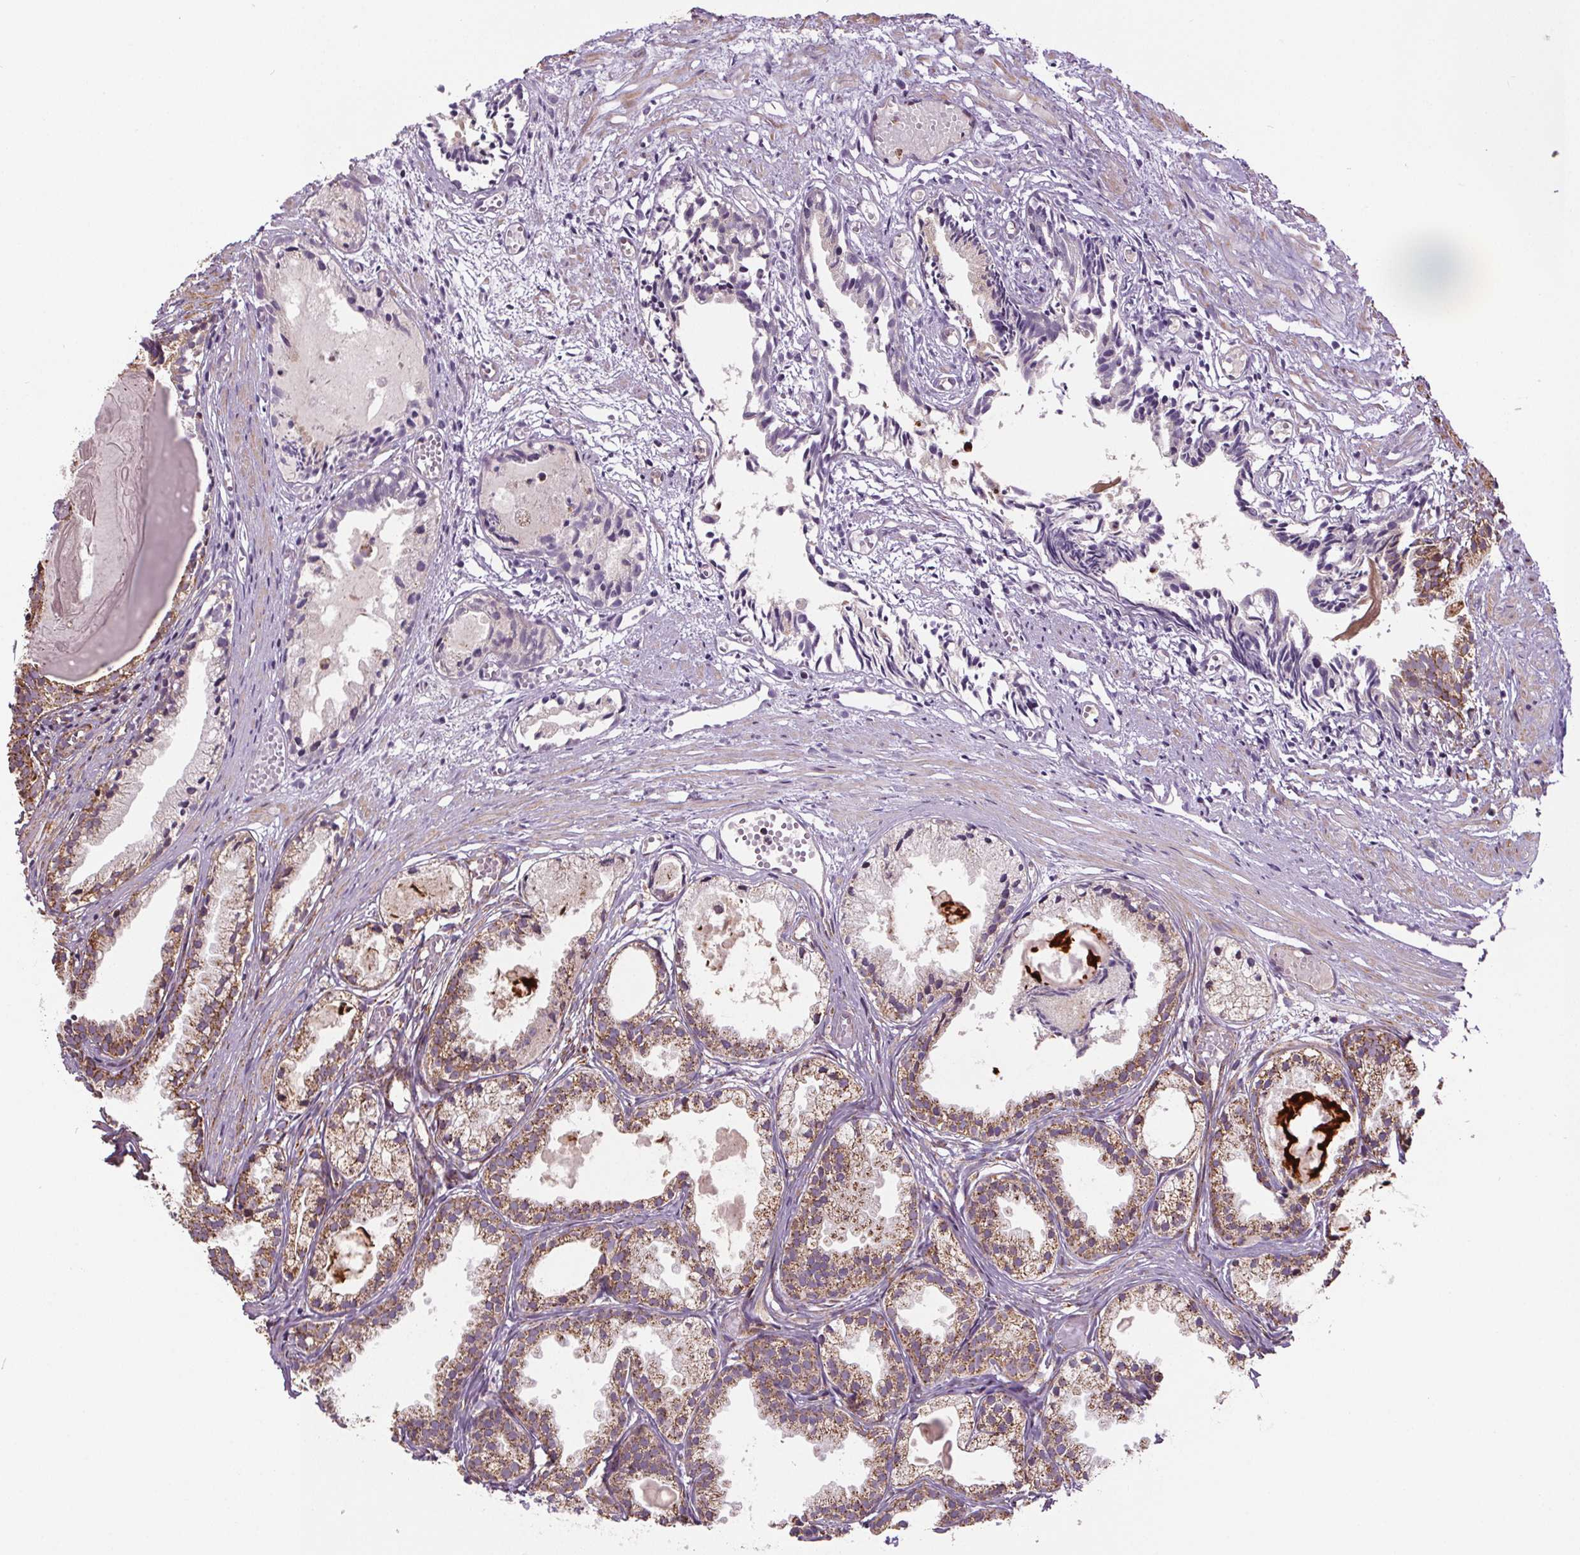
{"staining": {"intensity": "moderate", "quantity": ">75%", "location": "cytoplasmic/membranous"}, "tissue": "prostate cancer", "cell_type": "Tumor cells", "image_type": "cancer", "snomed": [{"axis": "morphology", "description": "Adenocarcinoma, High grade"}, {"axis": "topography", "description": "Prostate"}], "caption": "Tumor cells demonstrate medium levels of moderate cytoplasmic/membranous positivity in about >75% of cells in prostate adenocarcinoma (high-grade).", "gene": "SUCLA2", "patient": {"sex": "male", "age": 81}}